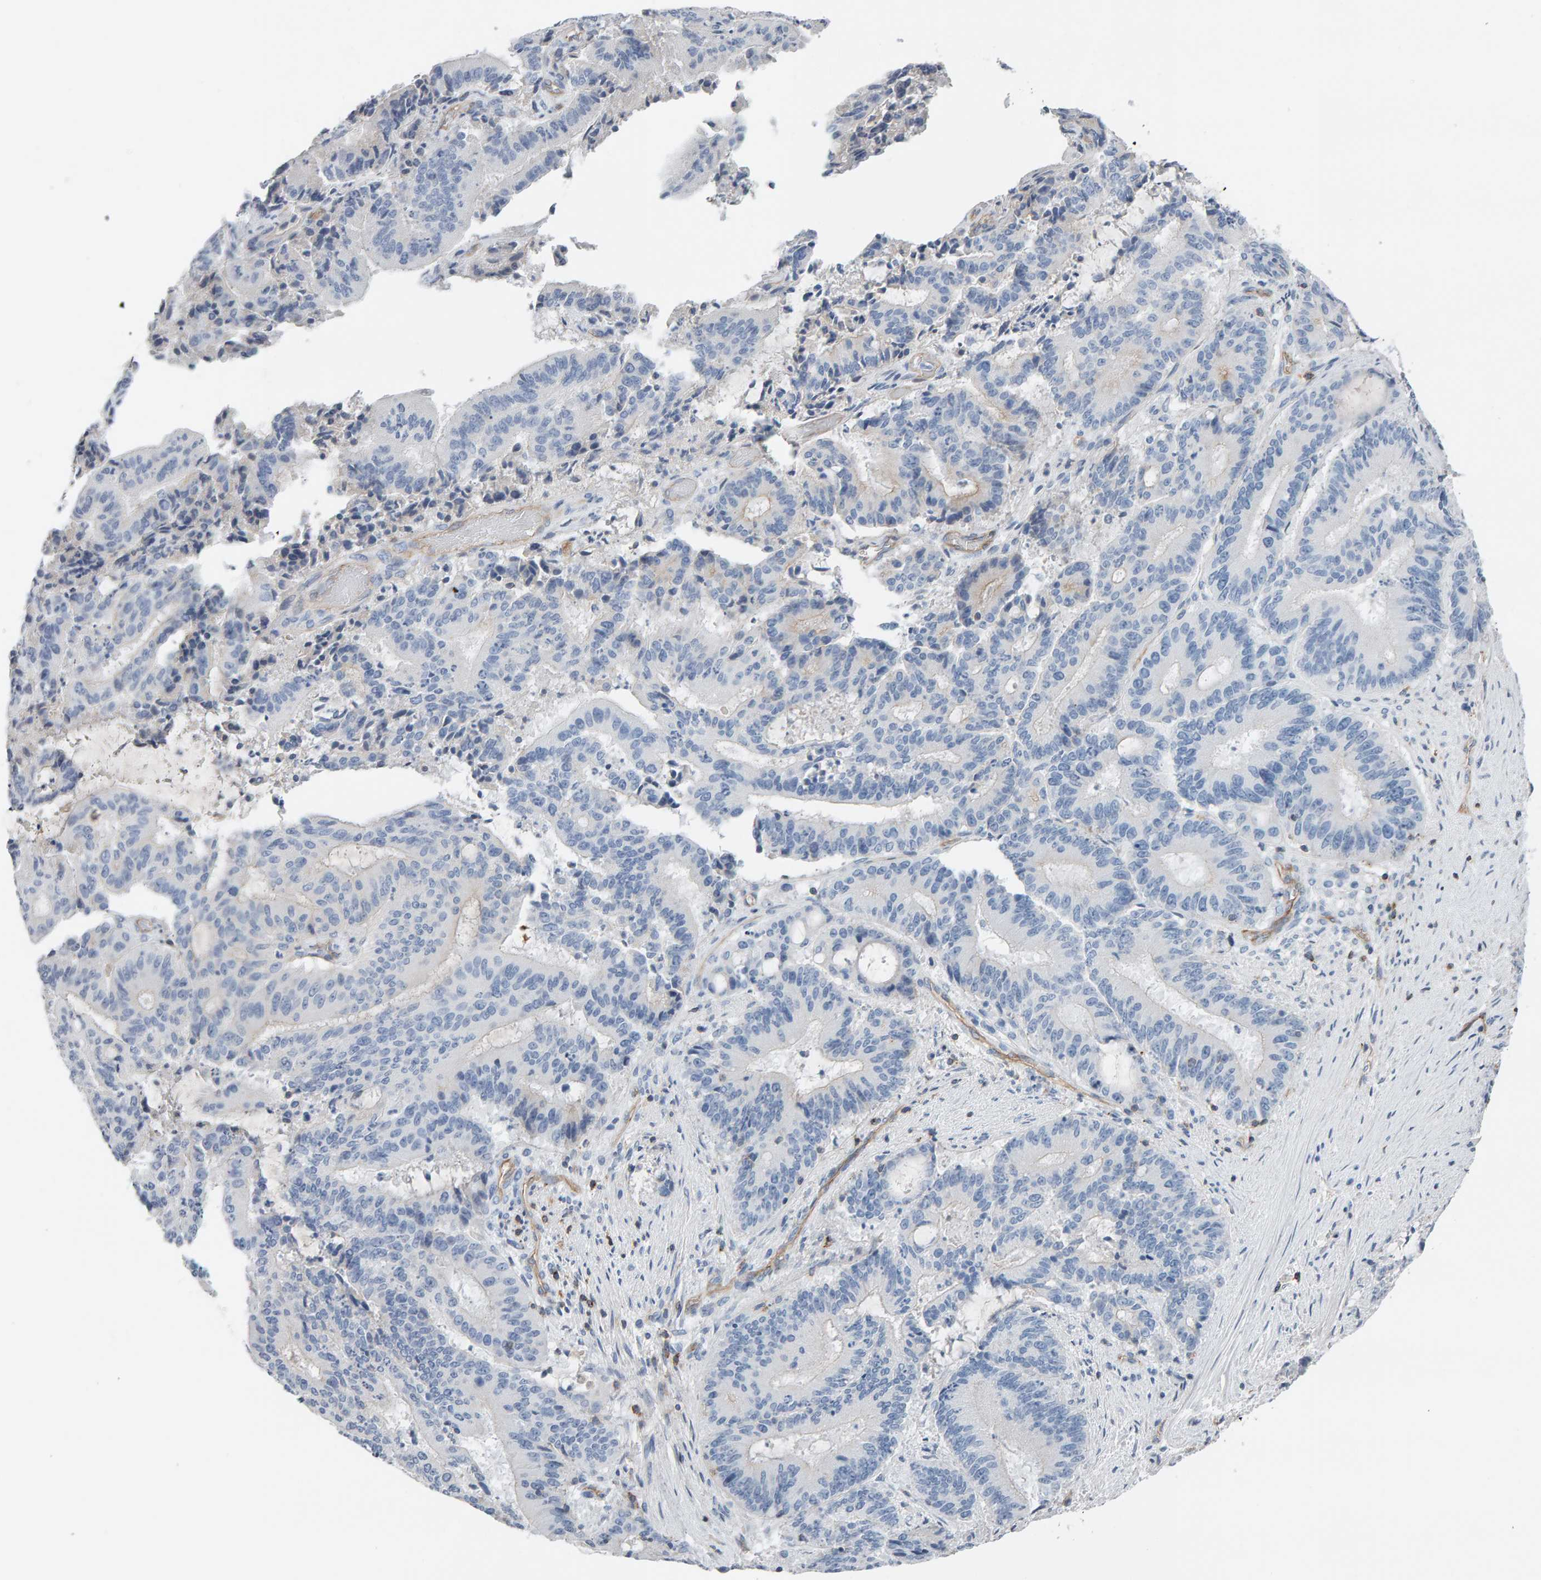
{"staining": {"intensity": "negative", "quantity": "none", "location": "none"}, "tissue": "liver cancer", "cell_type": "Tumor cells", "image_type": "cancer", "snomed": [{"axis": "morphology", "description": "Normal tissue, NOS"}, {"axis": "morphology", "description": "Cholangiocarcinoma"}, {"axis": "topography", "description": "Liver"}, {"axis": "topography", "description": "Peripheral nerve tissue"}], "caption": "This is an IHC micrograph of human liver cholangiocarcinoma. There is no staining in tumor cells.", "gene": "FYN", "patient": {"sex": "female", "age": 73}}